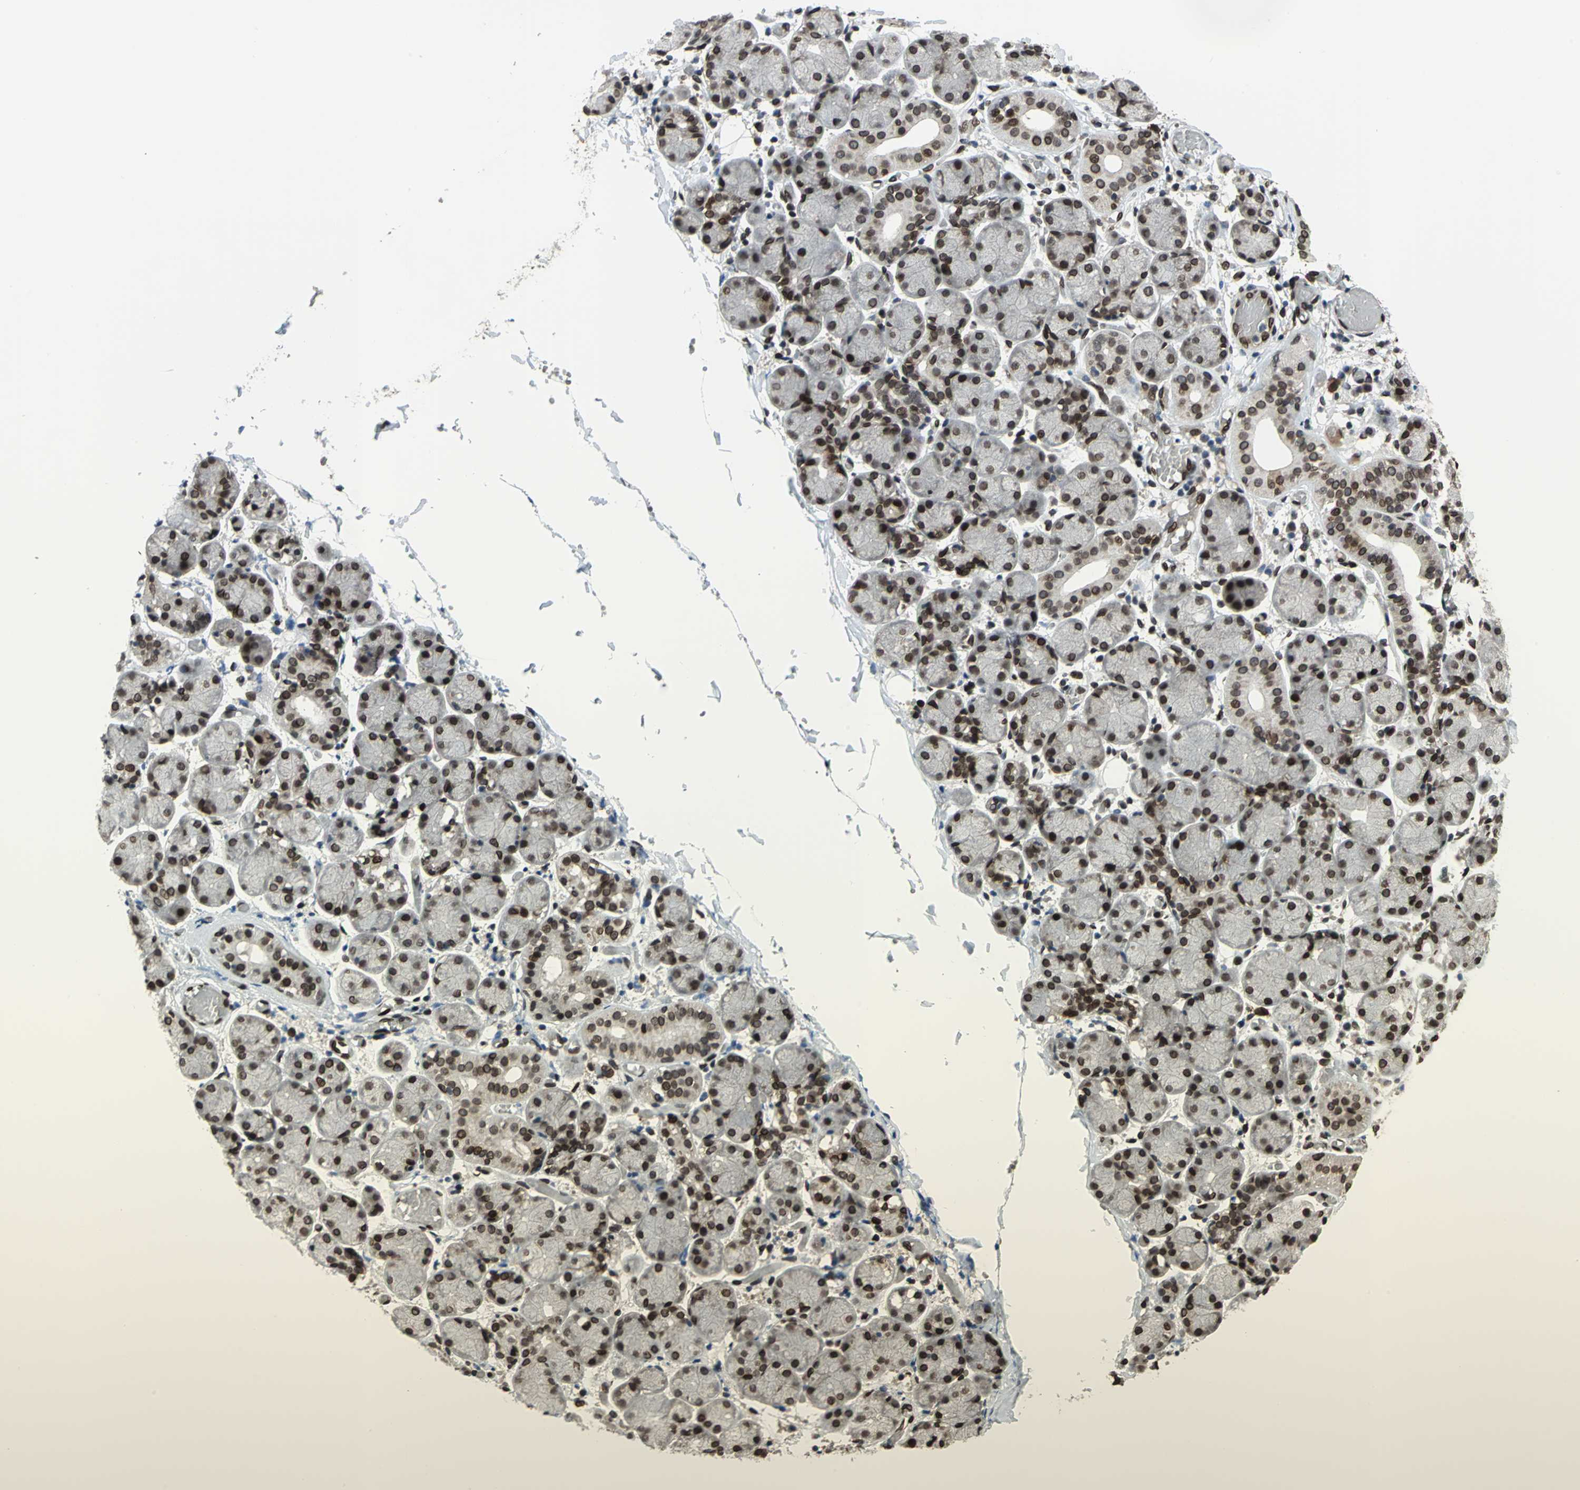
{"staining": {"intensity": "strong", "quantity": ">75%", "location": "cytoplasmic/membranous,nuclear"}, "tissue": "salivary gland", "cell_type": "Glandular cells", "image_type": "normal", "snomed": [{"axis": "morphology", "description": "Normal tissue, NOS"}, {"axis": "topography", "description": "Salivary gland"}], "caption": "Protein staining of normal salivary gland displays strong cytoplasmic/membranous,nuclear staining in about >75% of glandular cells.", "gene": "ISY1", "patient": {"sex": "female", "age": 24}}